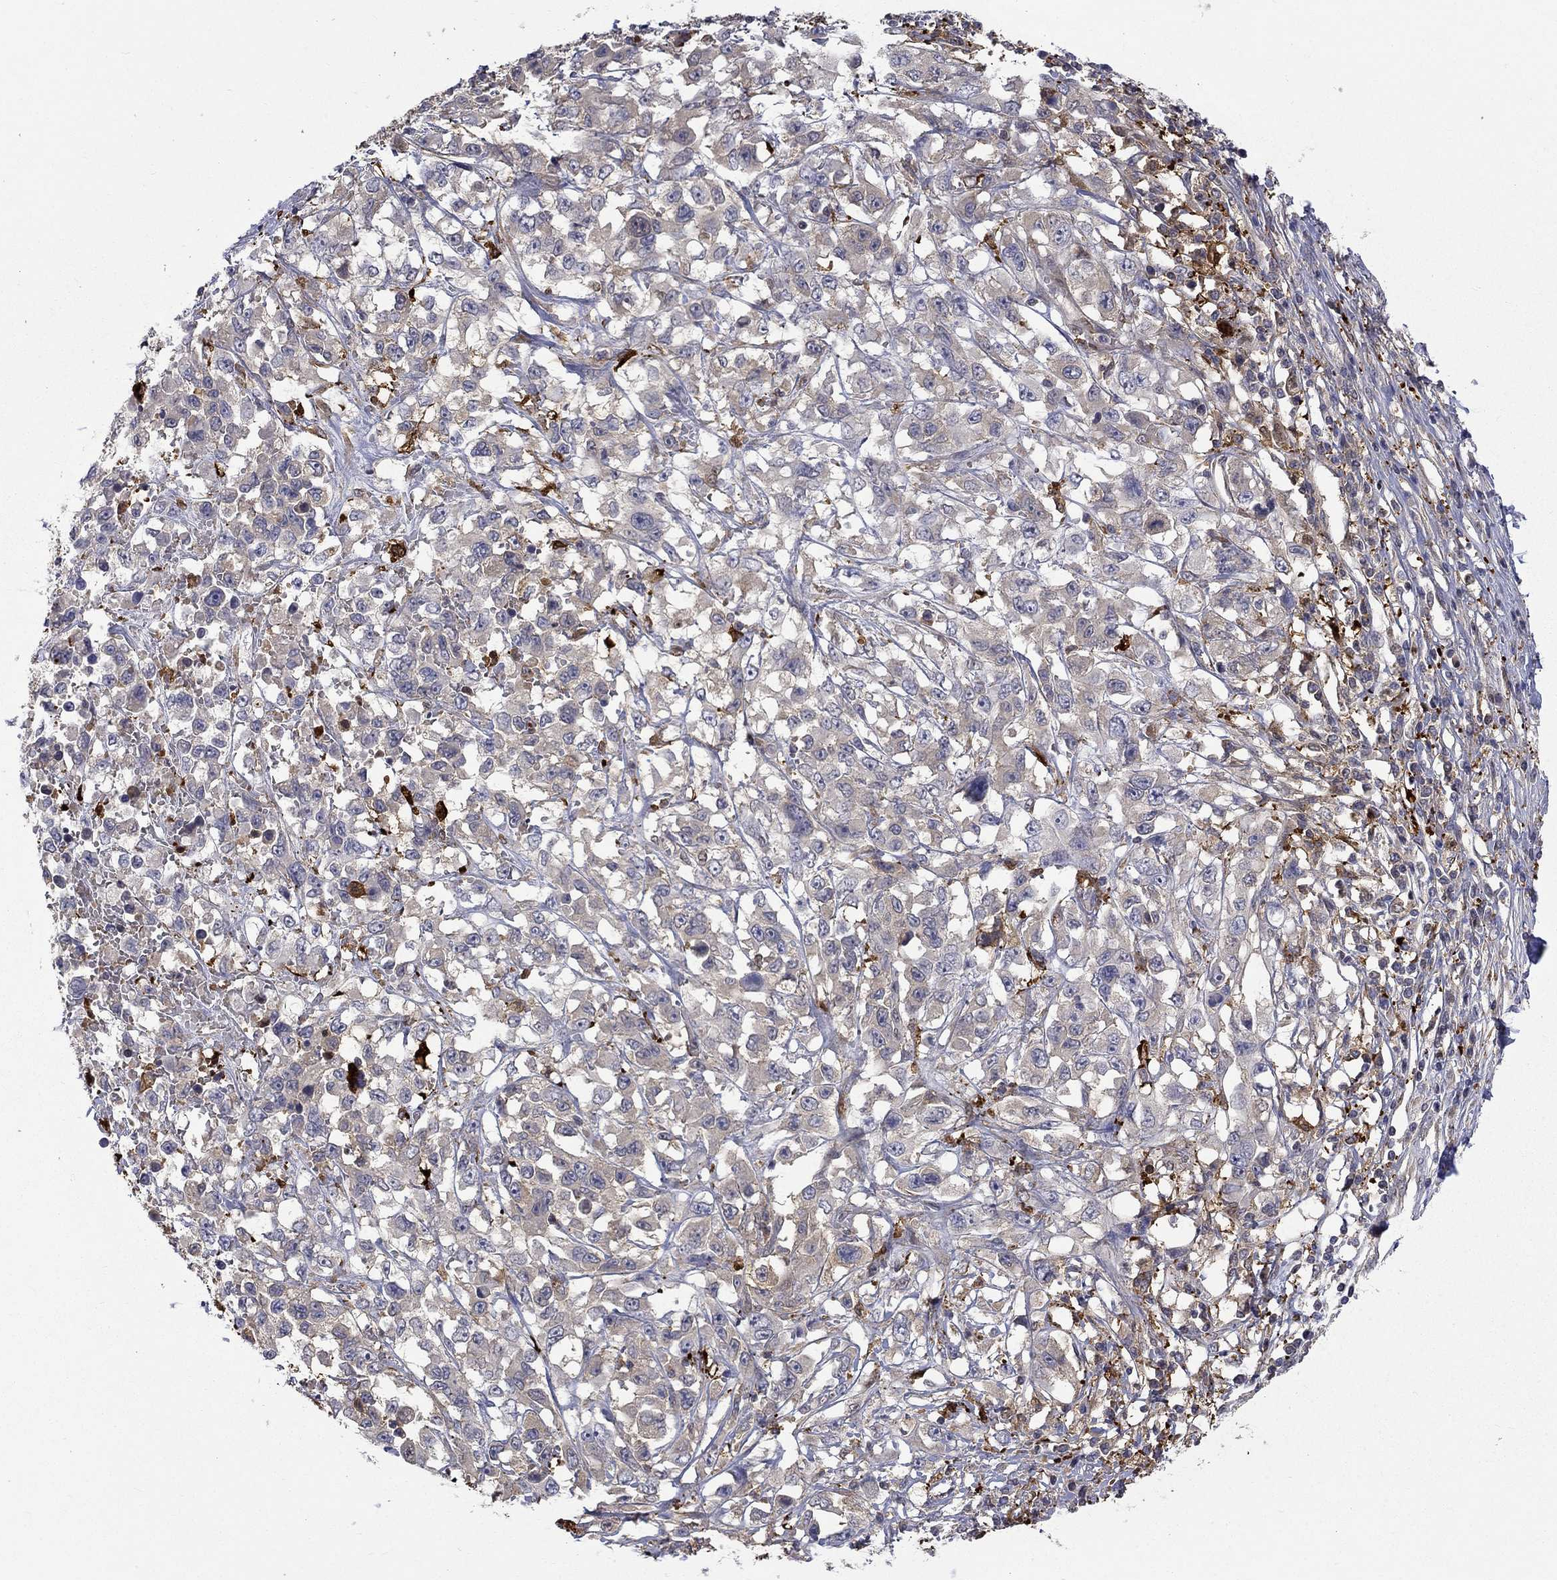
{"staining": {"intensity": "strong", "quantity": "<25%", "location": "cytoplasmic/membranous"}, "tissue": "liver cancer", "cell_type": "Tumor cells", "image_type": "cancer", "snomed": [{"axis": "morphology", "description": "Adenocarcinoma, NOS"}, {"axis": "morphology", "description": "Cholangiocarcinoma"}, {"axis": "topography", "description": "Liver"}], "caption": "Protein staining exhibits strong cytoplasmic/membranous positivity in about <25% of tumor cells in liver adenocarcinoma.", "gene": "PCBP3", "patient": {"sex": "male", "age": 64}}